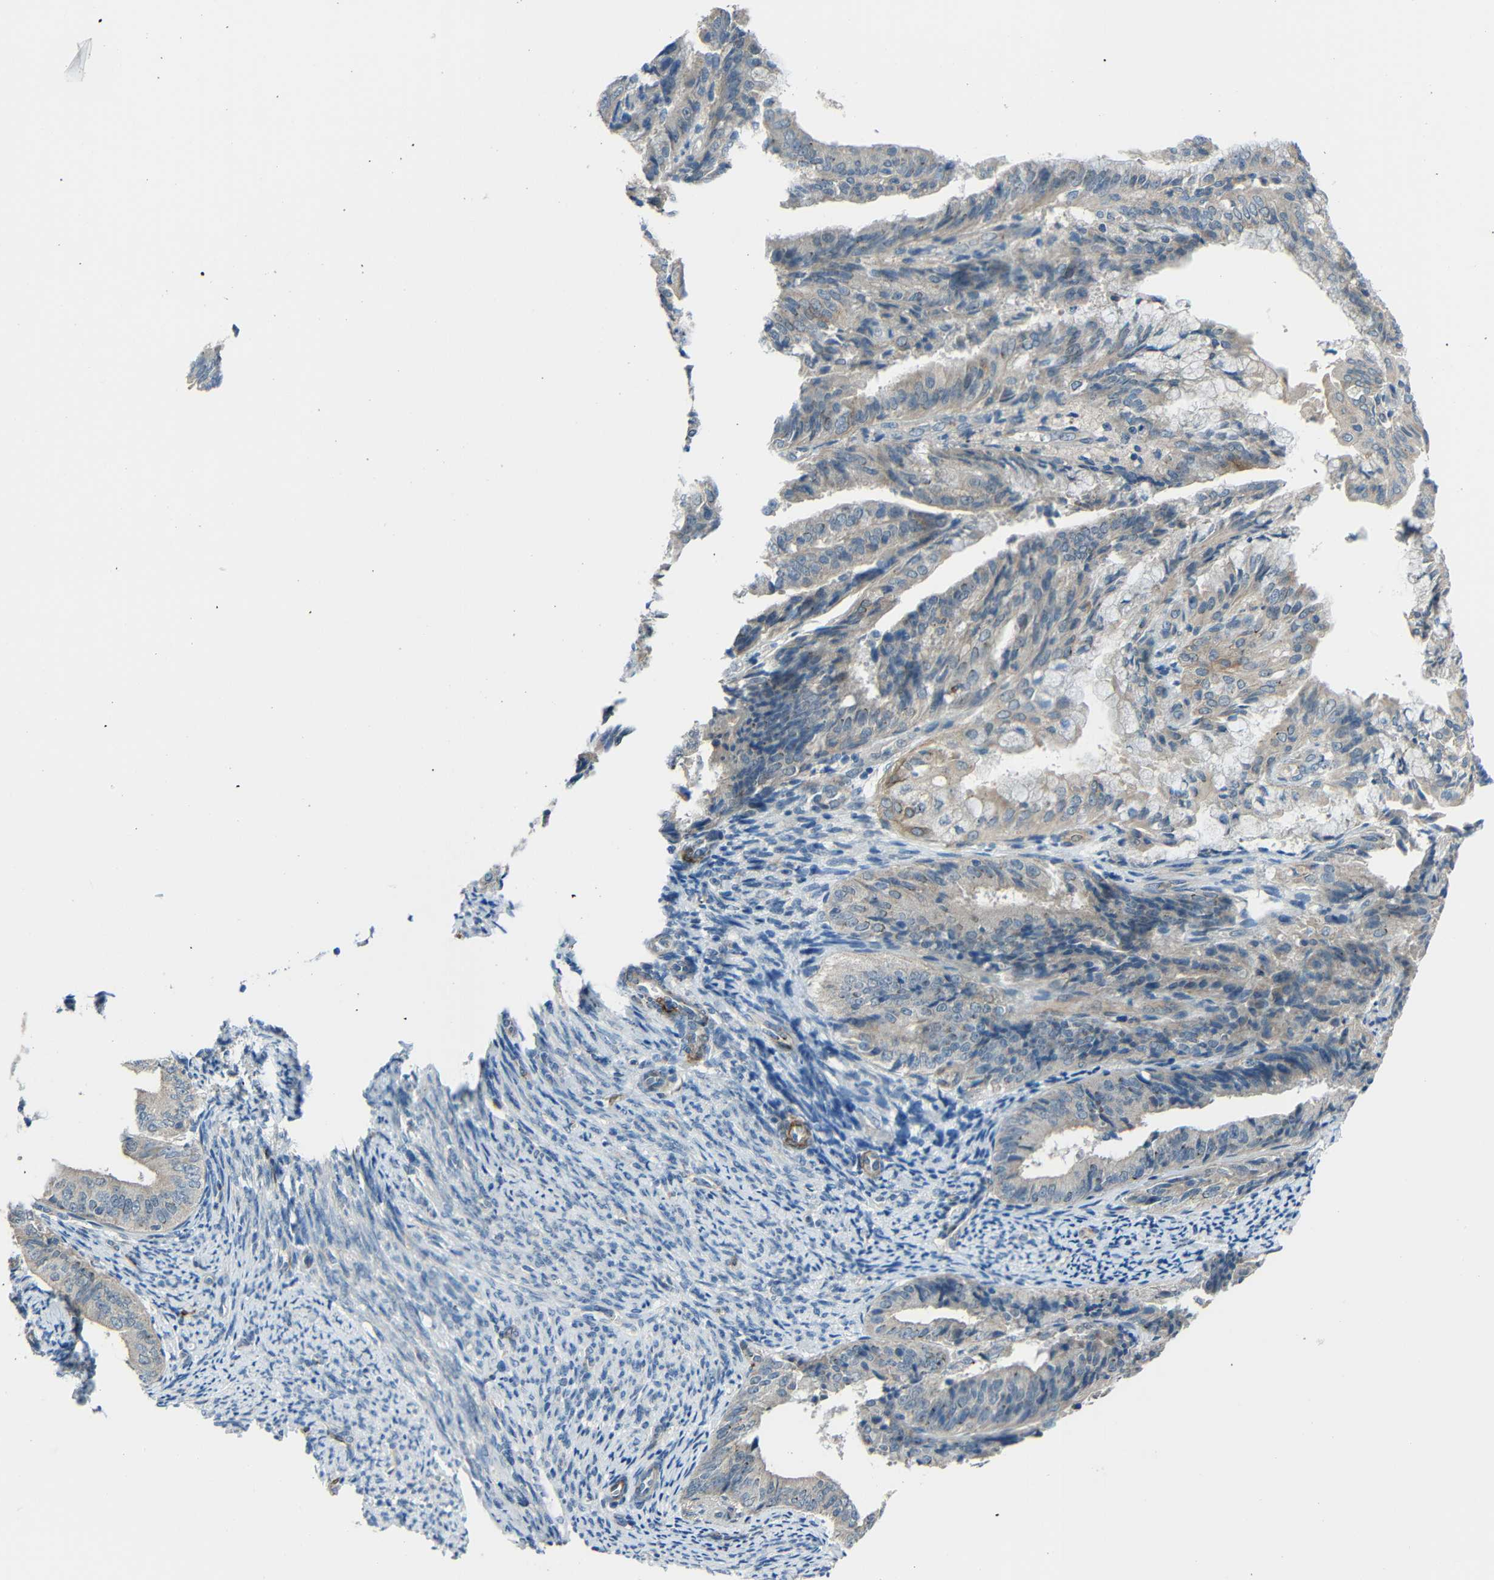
{"staining": {"intensity": "weak", "quantity": ">75%", "location": "cytoplasmic/membranous"}, "tissue": "endometrial cancer", "cell_type": "Tumor cells", "image_type": "cancer", "snomed": [{"axis": "morphology", "description": "Adenocarcinoma, NOS"}, {"axis": "topography", "description": "Endometrium"}], "caption": "The micrograph reveals immunohistochemical staining of adenocarcinoma (endometrial). There is weak cytoplasmic/membranous positivity is appreciated in approximately >75% of tumor cells. (IHC, brightfield microscopy, high magnification).", "gene": "DCLK1", "patient": {"sex": "female", "age": 63}}